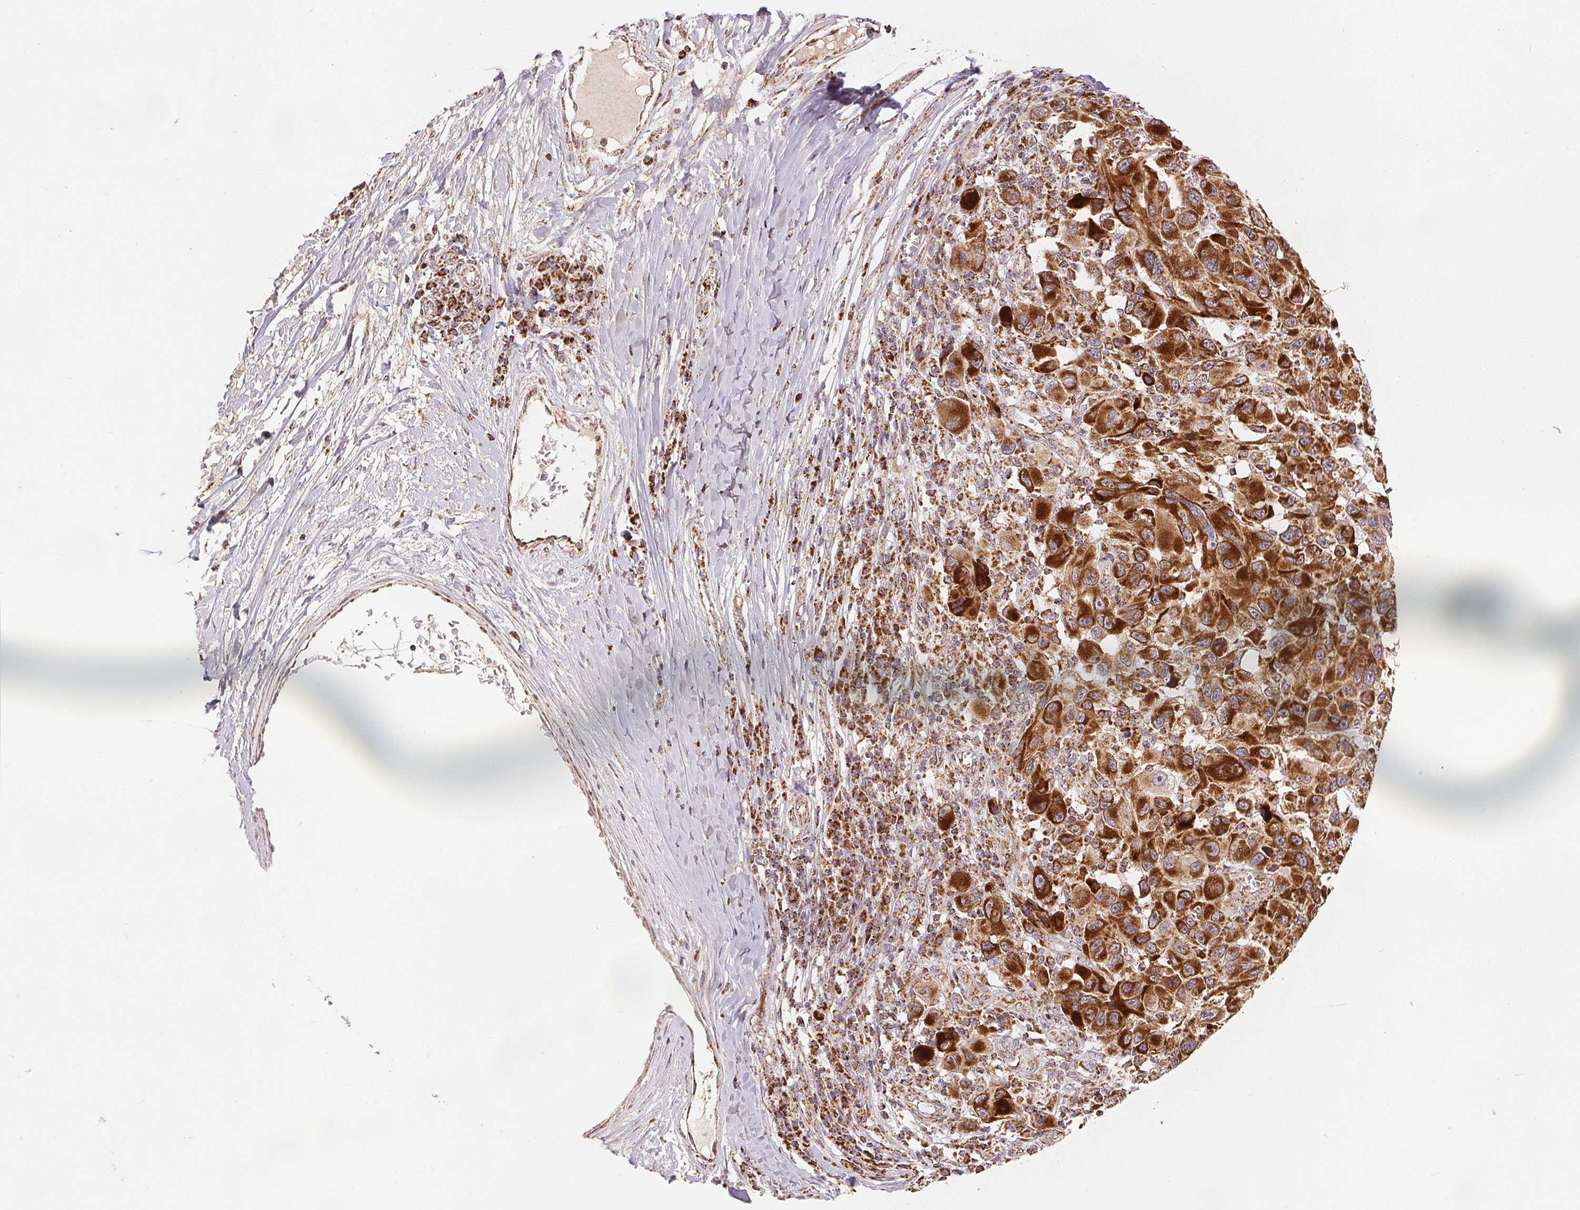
{"staining": {"intensity": "strong", "quantity": ">75%", "location": "cytoplasmic/membranous"}, "tissue": "melanoma", "cell_type": "Tumor cells", "image_type": "cancer", "snomed": [{"axis": "morphology", "description": "Malignant melanoma, NOS"}, {"axis": "topography", "description": "Skin"}], "caption": "A brown stain shows strong cytoplasmic/membranous expression of a protein in melanoma tumor cells.", "gene": "SDHB", "patient": {"sex": "male", "age": 53}}